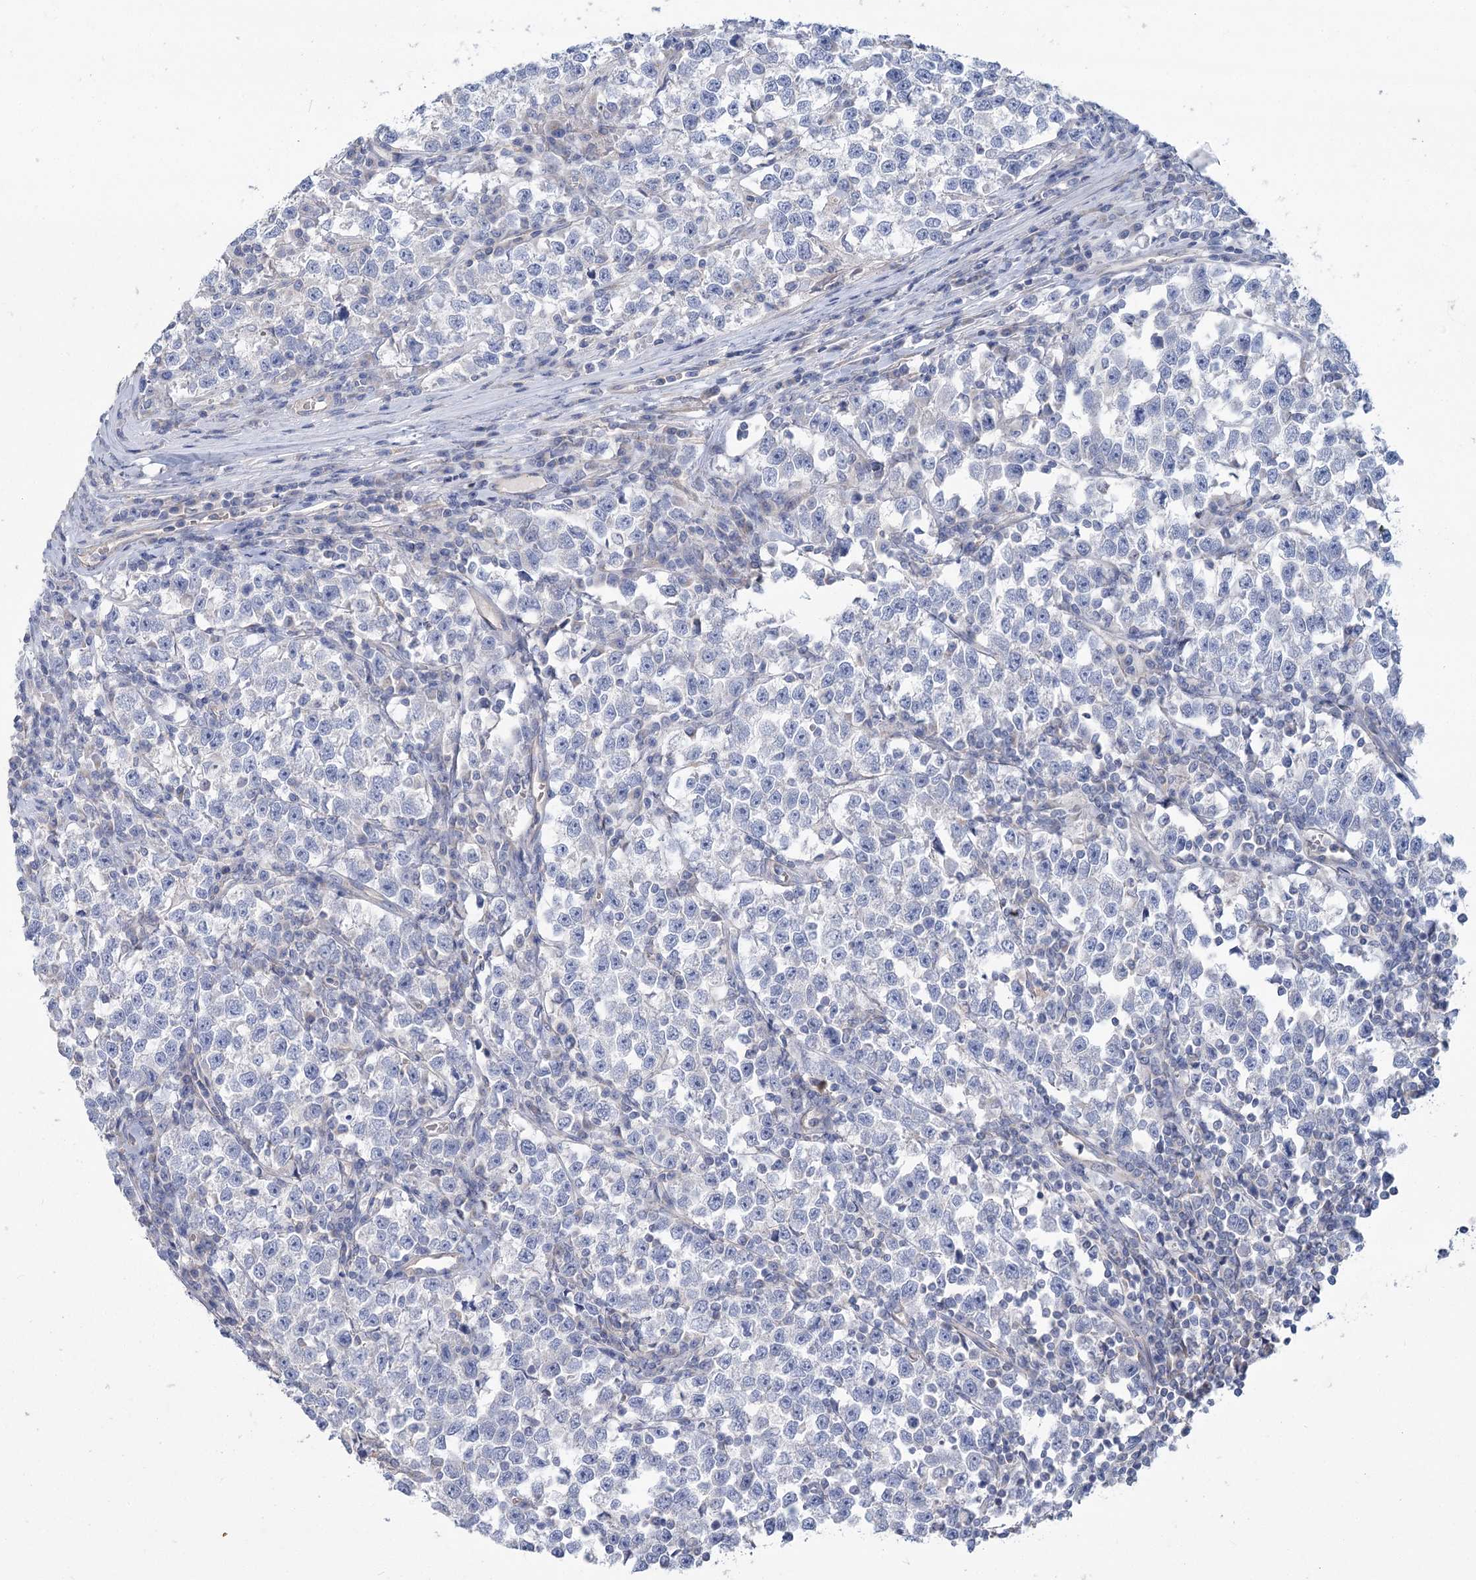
{"staining": {"intensity": "negative", "quantity": "none", "location": "none"}, "tissue": "testis cancer", "cell_type": "Tumor cells", "image_type": "cancer", "snomed": [{"axis": "morphology", "description": "Normal tissue, NOS"}, {"axis": "morphology", "description": "Seminoma, NOS"}, {"axis": "topography", "description": "Testis"}], "caption": "Image shows no significant protein positivity in tumor cells of testis cancer (seminoma). The staining was performed using DAB to visualize the protein expression in brown, while the nuclei were stained in blue with hematoxylin (Magnification: 20x).", "gene": "SLC9A3", "patient": {"sex": "male", "age": 43}}